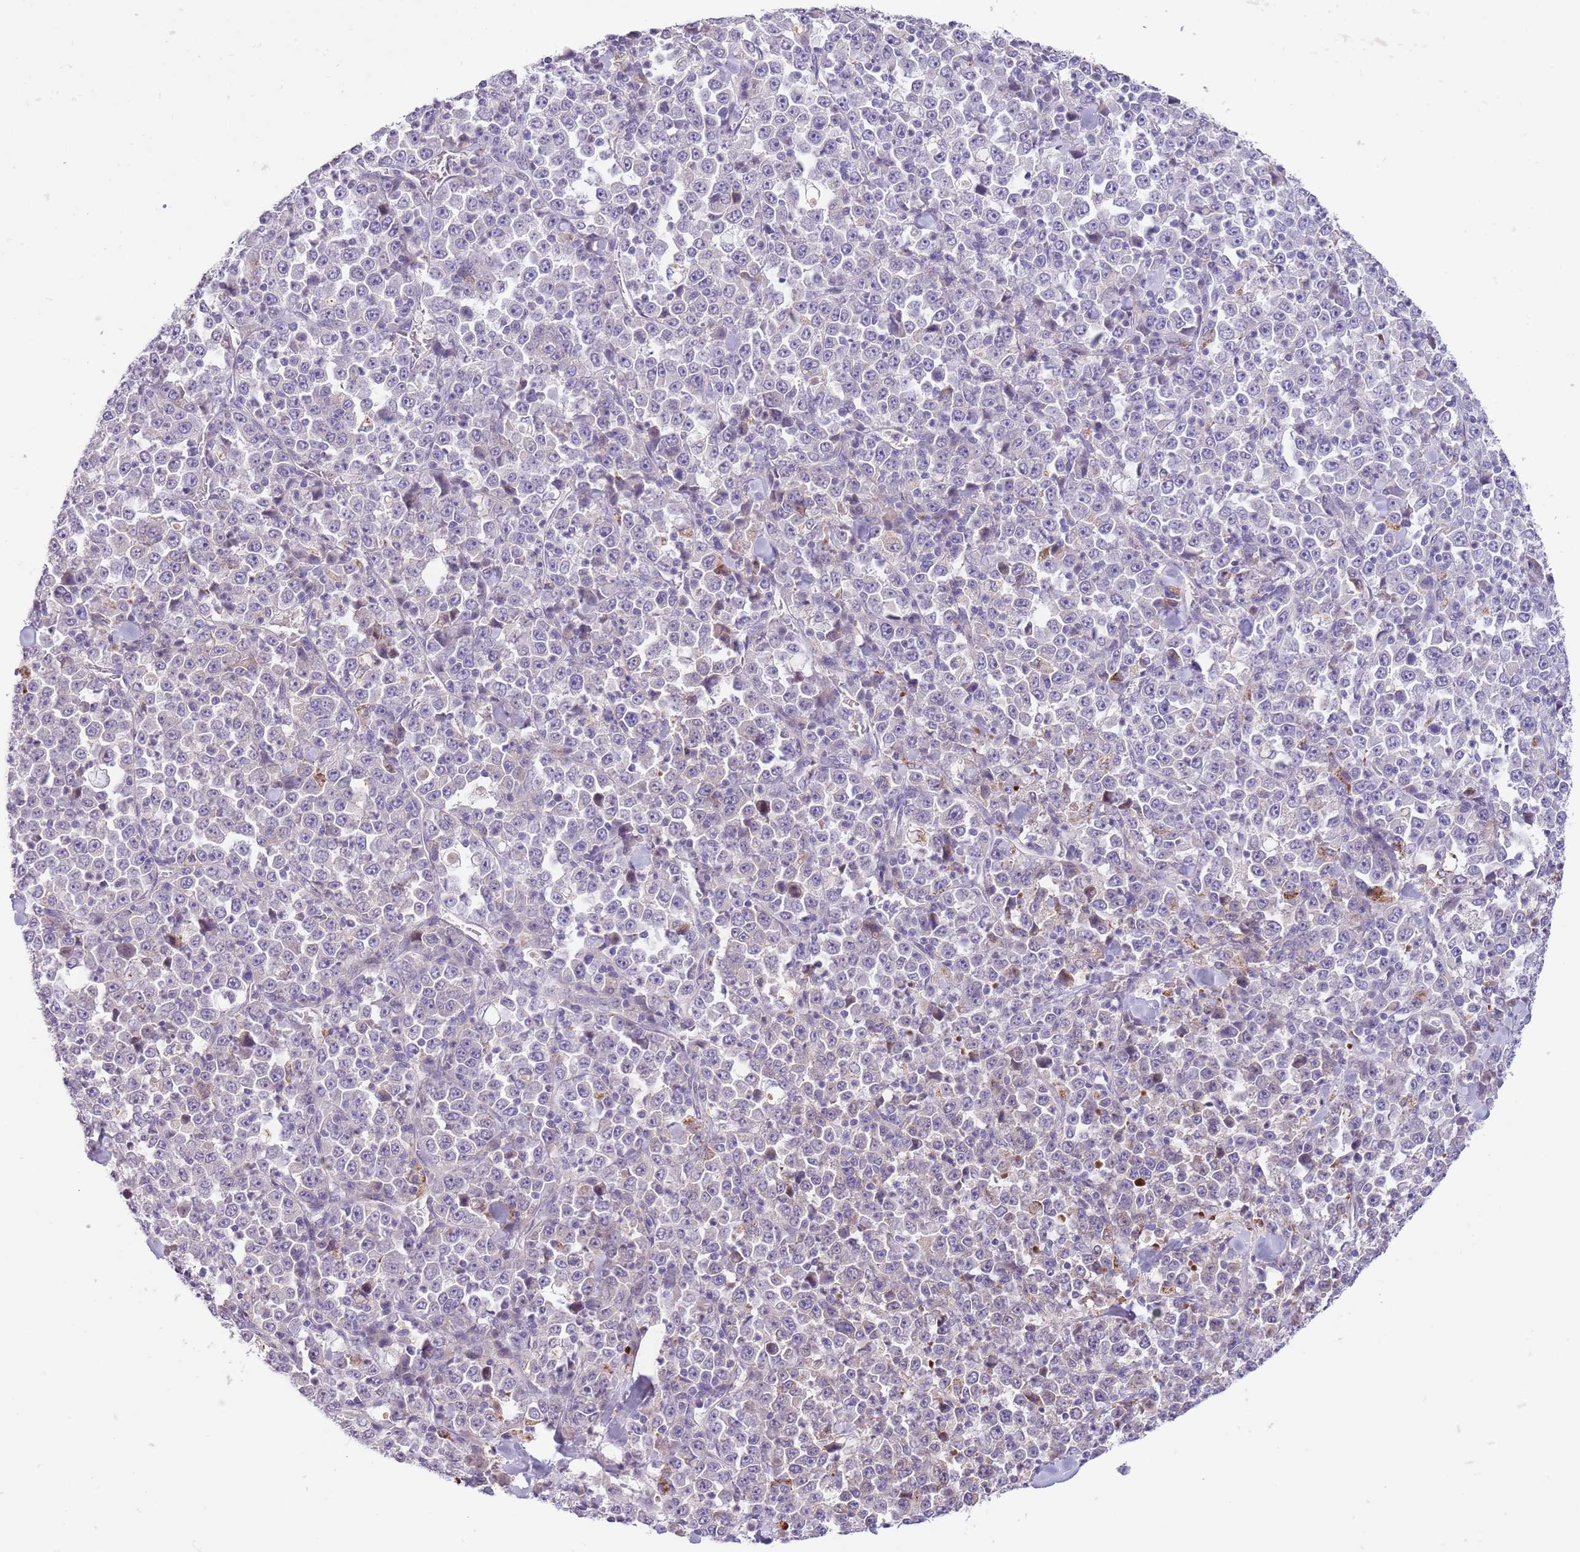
{"staining": {"intensity": "negative", "quantity": "none", "location": "none"}, "tissue": "stomach cancer", "cell_type": "Tumor cells", "image_type": "cancer", "snomed": [{"axis": "morphology", "description": "Normal tissue, NOS"}, {"axis": "morphology", "description": "Adenocarcinoma, NOS"}, {"axis": "topography", "description": "Stomach, upper"}, {"axis": "topography", "description": "Stomach"}], "caption": "The immunohistochemistry (IHC) image has no significant expression in tumor cells of stomach adenocarcinoma tissue. Nuclei are stained in blue.", "gene": "ZNF658", "patient": {"sex": "male", "age": 59}}